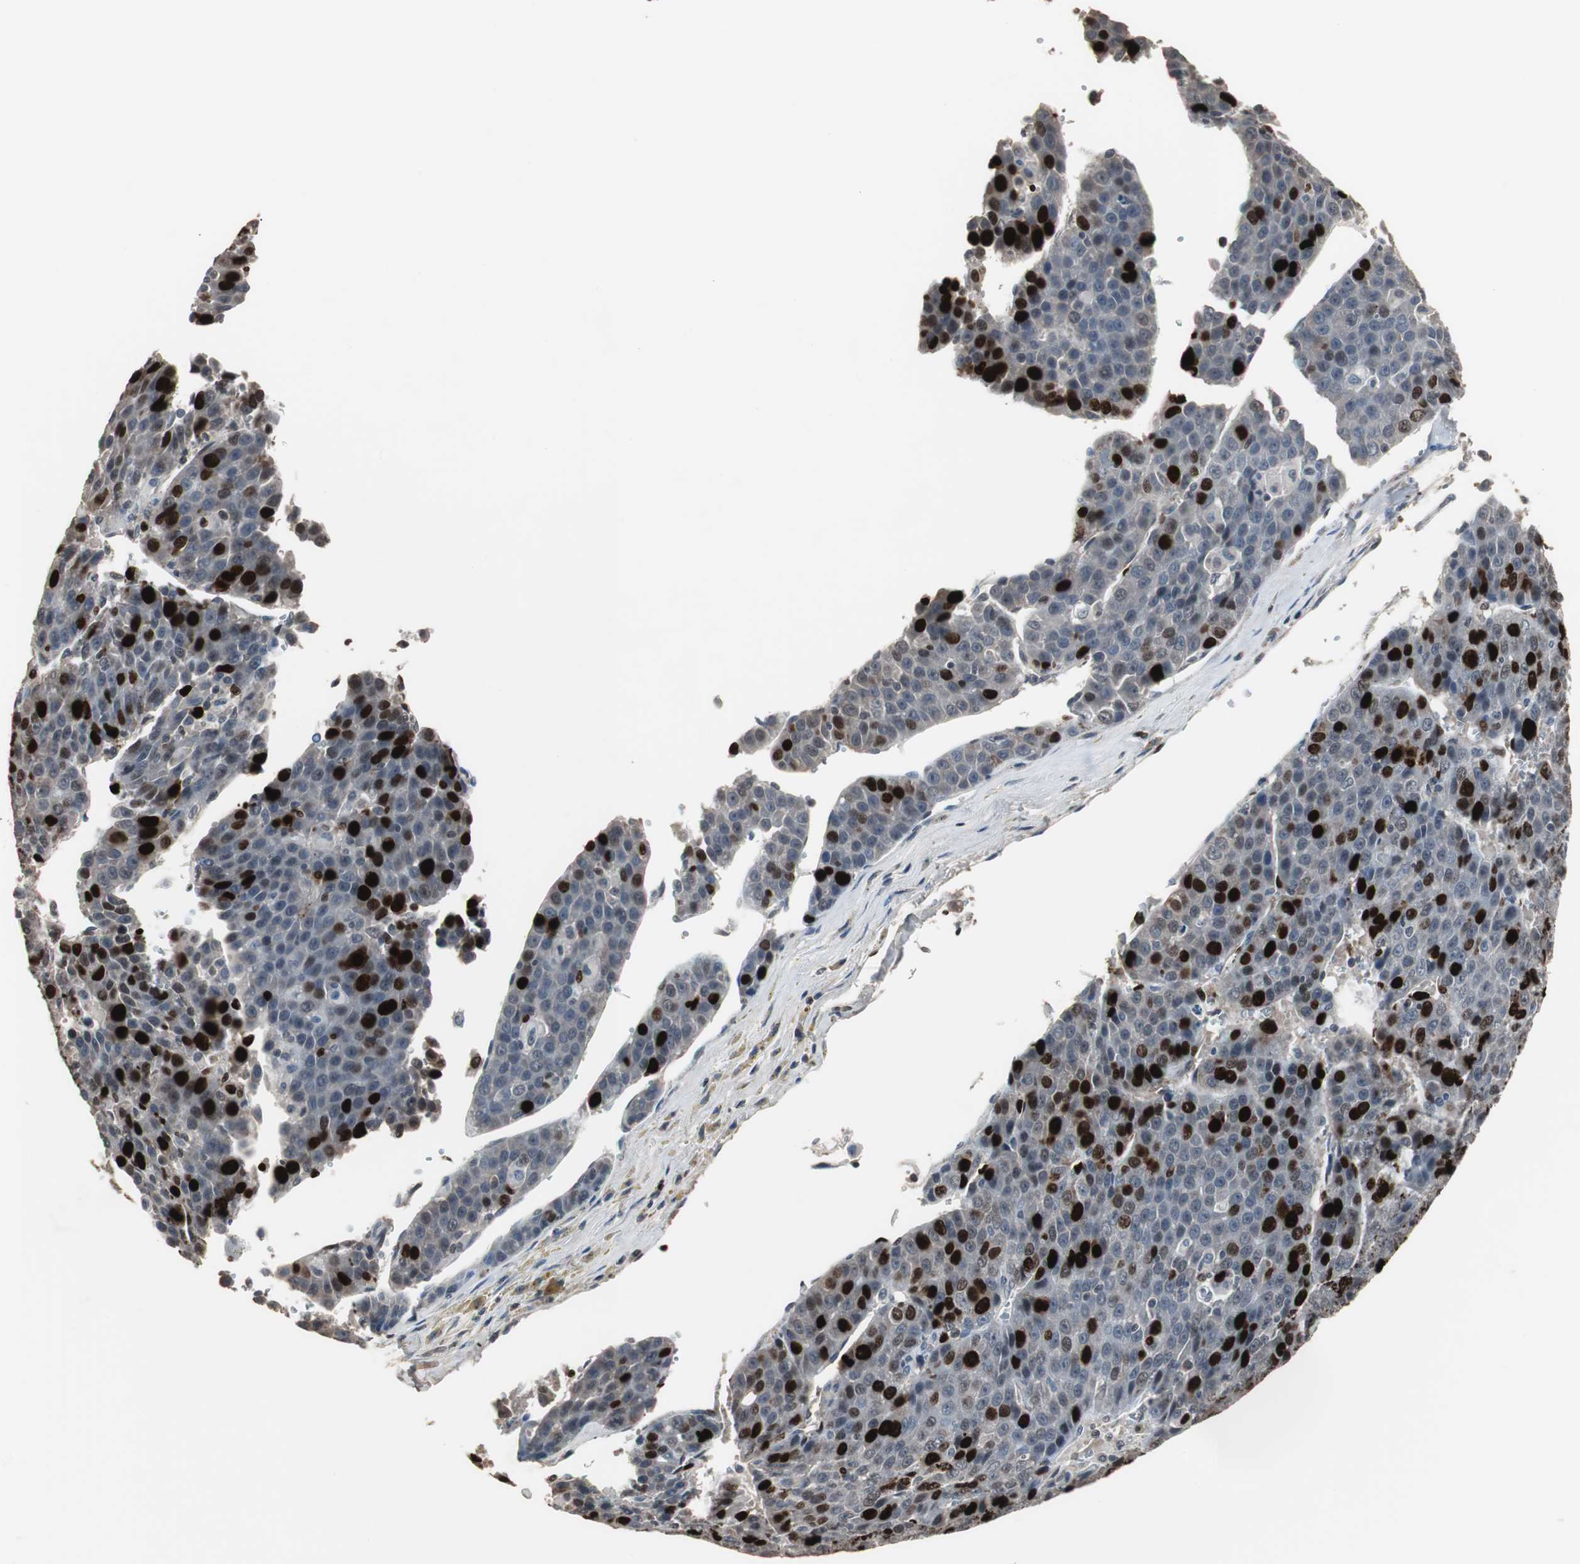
{"staining": {"intensity": "strong", "quantity": "25%-75%", "location": "nuclear"}, "tissue": "liver cancer", "cell_type": "Tumor cells", "image_type": "cancer", "snomed": [{"axis": "morphology", "description": "Carcinoma, Hepatocellular, NOS"}, {"axis": "topography", "description": "Liver"}], "caption": "A histopathology image of human liver cancer stained for a protein shows strong nuclear brown staining in tumor cells.", "gene": "TOP2A", "patient": {"sex": "female", "age": 53}}